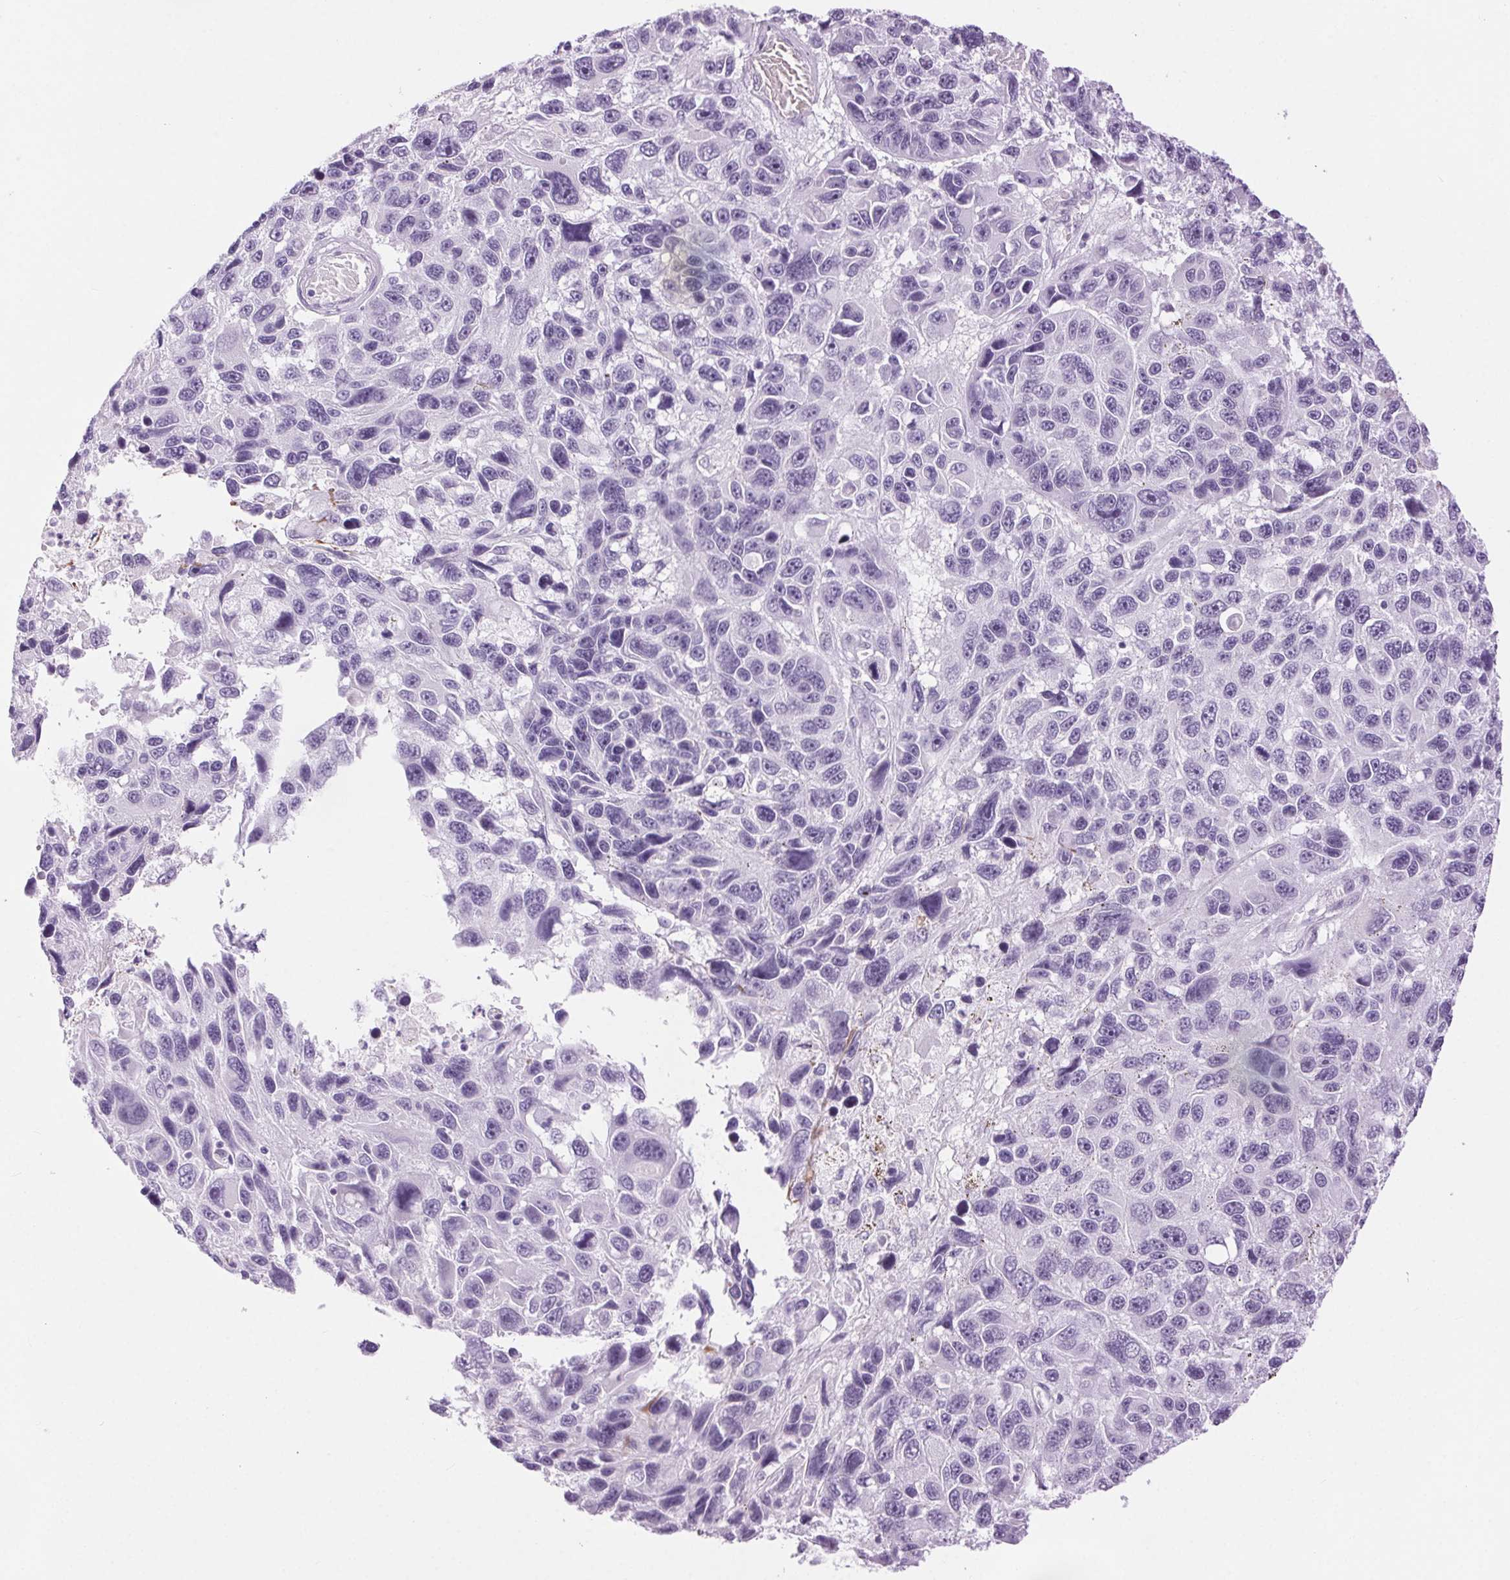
{"staining": {"intensity": "negative", "quantity": "none", "location": "none"}, "tissue": "melanoma", "cell_type": "Tumor cells", "image_type": "cancer", "snomed": [{"axis": "morphology", "description": "Malignant melanoma, NOS"}, {"axis": "topography", "description": "Skin"}], "caption": "An IHC image of malignant melanoma is shown. There is no staining in tumor cells of malignant melanoma.", "gene": "BEND2", "patient": {"sex": "male", "age": 53}}